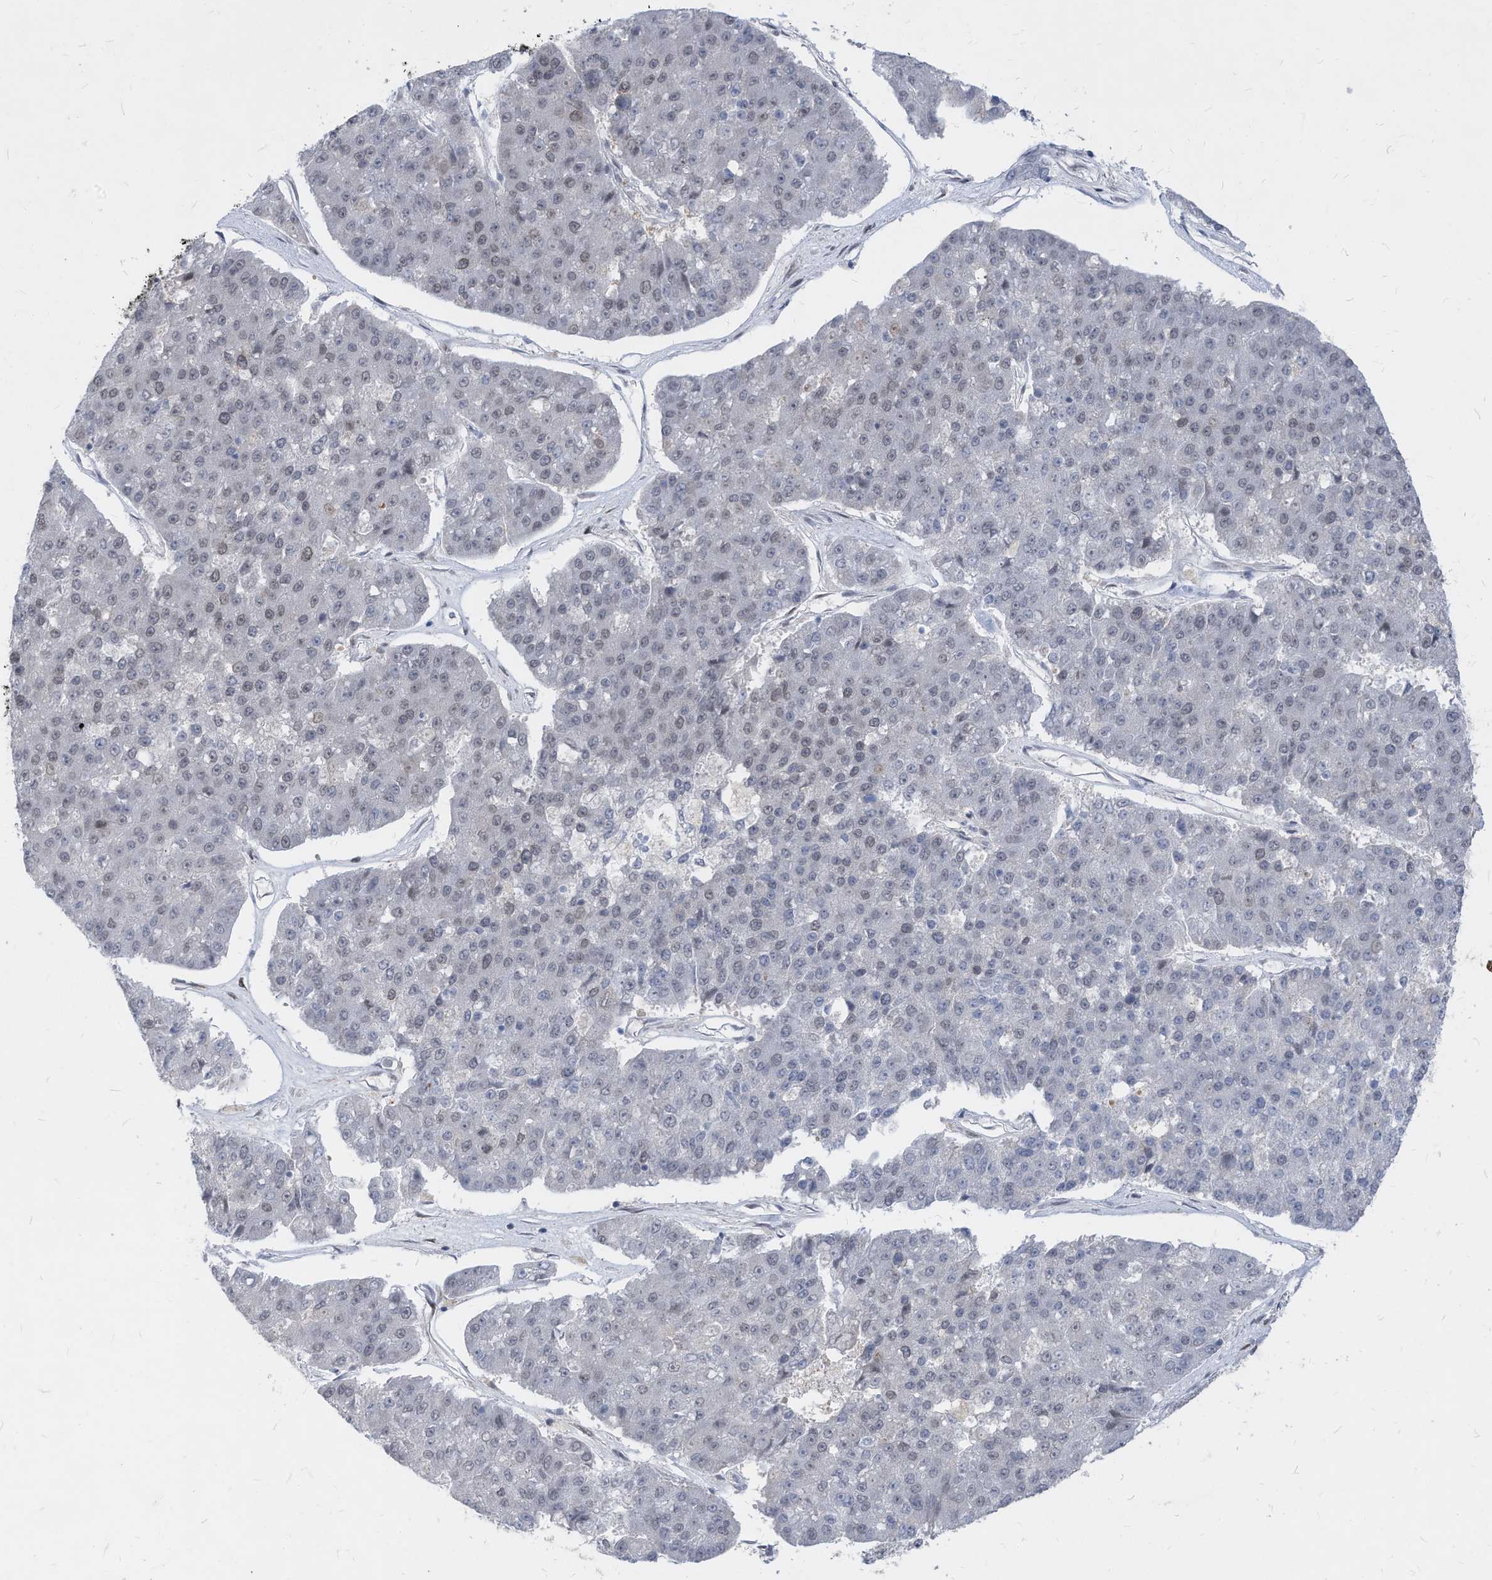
{"staining": {"intensity": "negative", "quantity": "none", "location": "none"}, "tissue": "pancreatic cancer", "cell_type": "Tumor cells", "image_type": "cancer", "snomed": [{"axis": "morphology", "description": "Adenocarcinoma, NOS"}, {"axis": "topography", "description": "Pancreas"}], "caption": "This is a photomicrograph of IHC staining of adenocarcinoma (pancreatic), which shows no staining in tumor cells.", "gene": "KPNB1", "patient": {"sex": "male", "age": 50}}